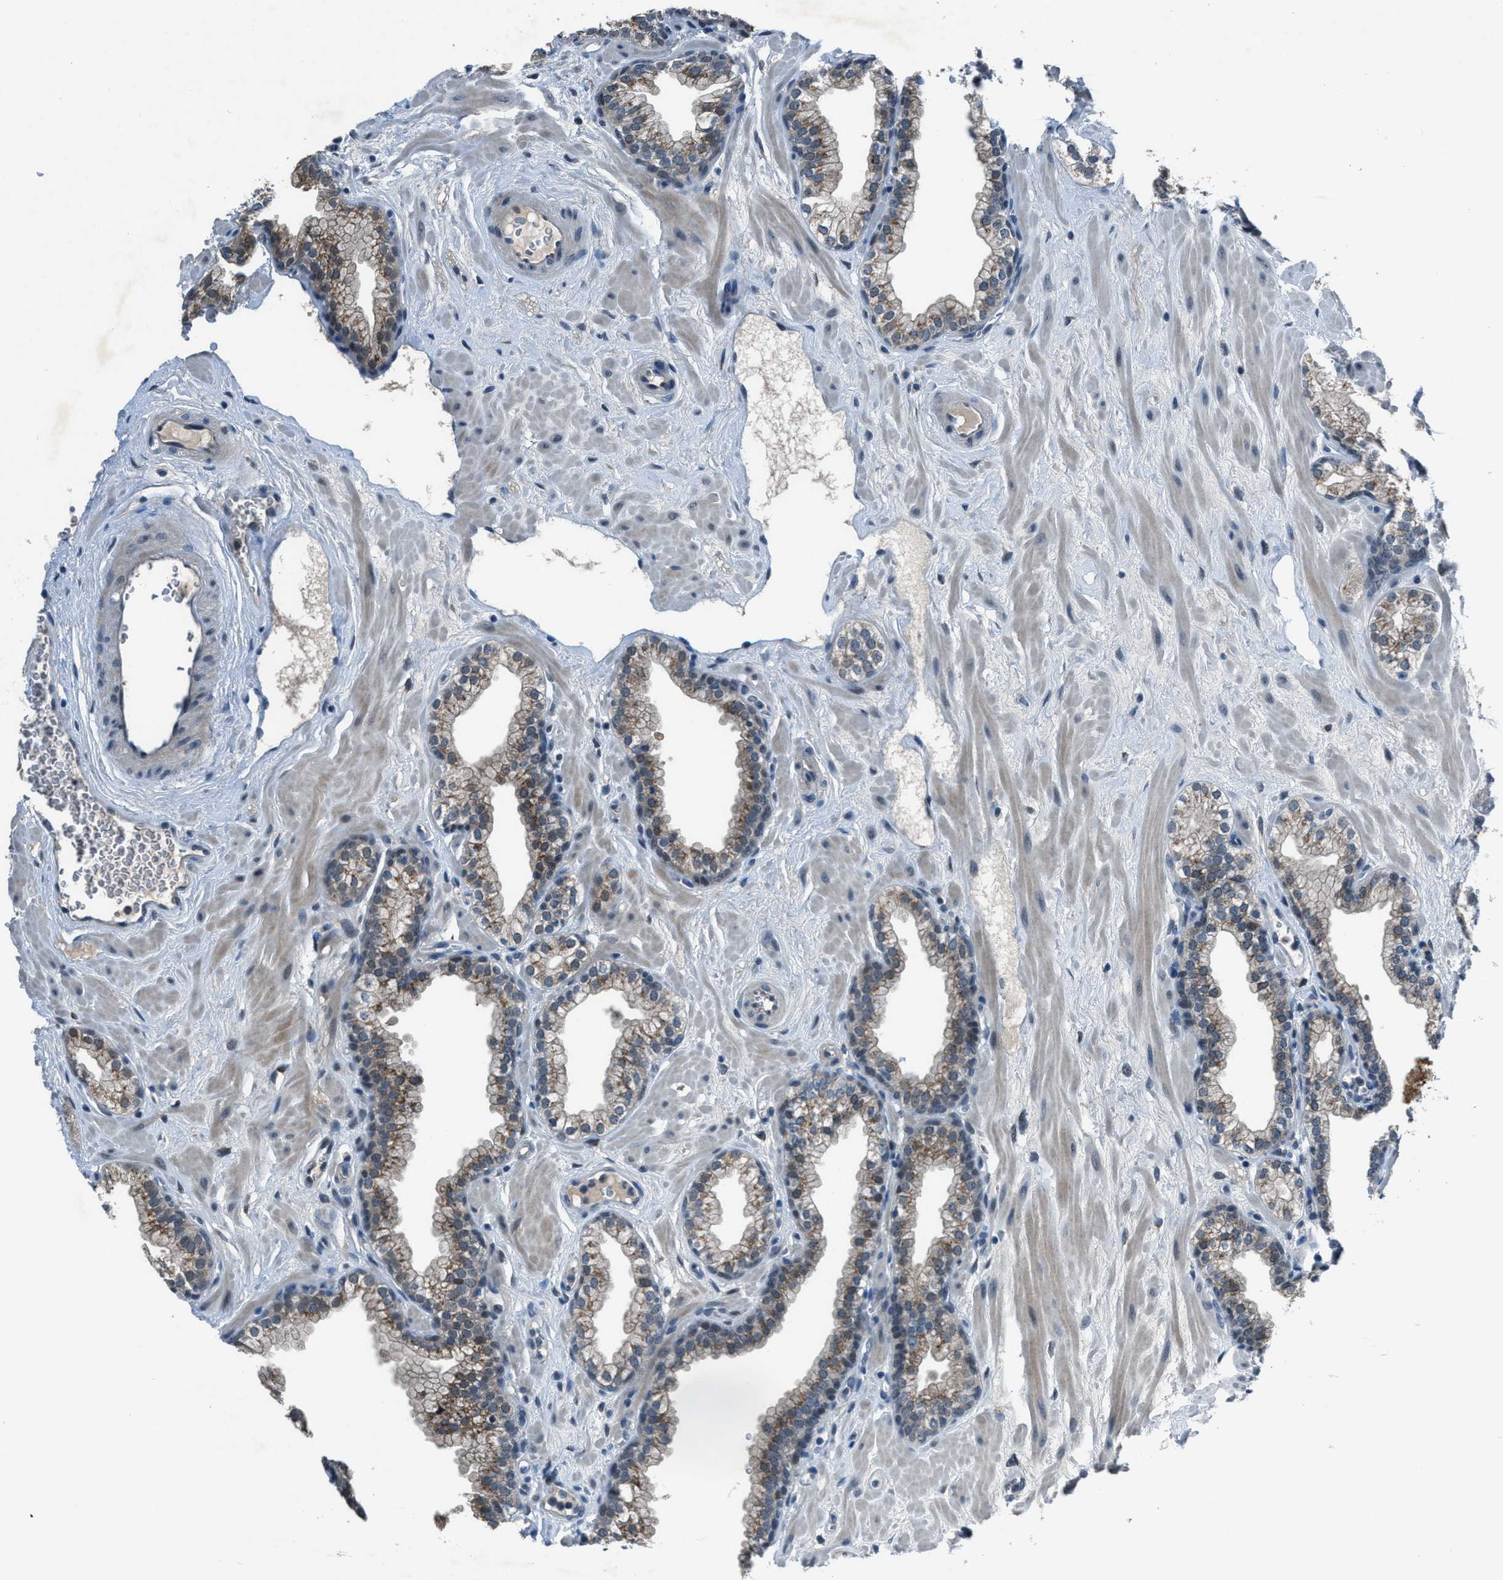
{"staining": {"intensity": "moderate", "quantity": "25%-75%", "location": "cytoplasmic/membranous,nuclear"}, "tissue": "prostate", "cell_type": "Glandular cells", "image_type": "normal", "snomed": [{"axis": "morphology", "description": "Normal tissue, NOS"}, {"axis": "morphology", "description": "Urothelial carcinoma, Low grade"}, {"axis": "topography", "description": "Urinary bladder"}, {"axis": "topography", "description": "Prostate"}], "caption": "An image of human prostate stained for a protein demonstrates moderate cytoplasmic/membranous,nuclear brown staining in glandular cells. (IHC, brightfield microscopy, high magnification).", "gene": "DUSP19", "patient": {"sex": "male", "age": 60}}